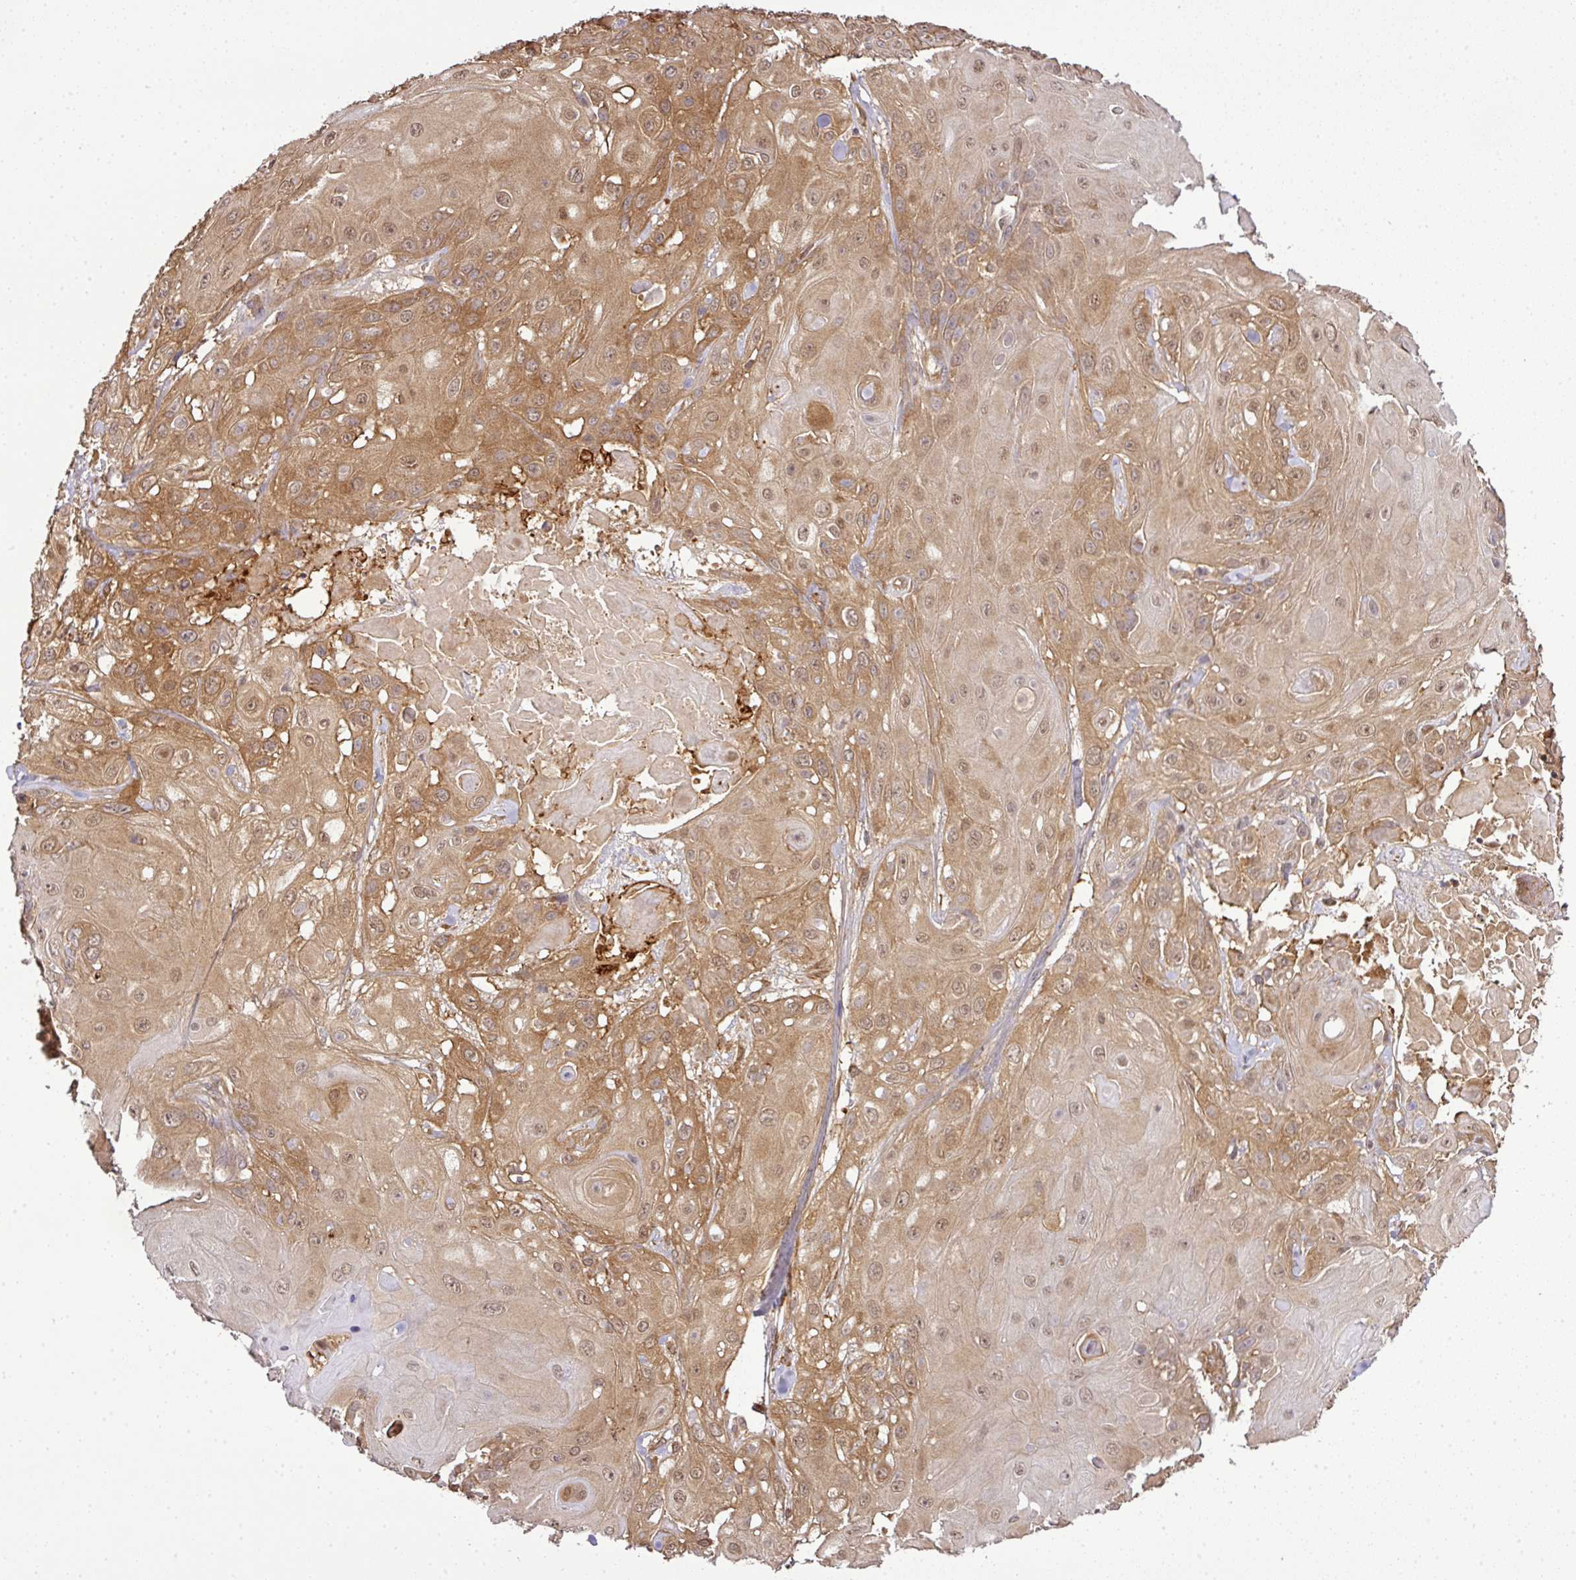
{"staining": {"intensity": "moderate", "quantity": ">75%", "location": "cytoplasmic/membranous,nuclear"}, "tissue": "skin cancer", "cell_type": "Tumor cells", "image_type": "cancer", "snomed": [{"axis": "morphology", "description": "Normal tissue, NOS"}, {"axis": "morphology", "description": "Squamous cell carcinoma, NOS"}, {"axis": "topography", "description": "Skin"}, {"axis": "topography", "description": "Cartilage tissue"}], "caption": "The histopathology image shows staining of squamous cell carcinoma (skin), revealing moderate cytoplasmic/membranous and nuclear protein expression (brown color) within tumor cells.", "gene": "TMEM107", "patient": {"sex": "female", "age": 79}}